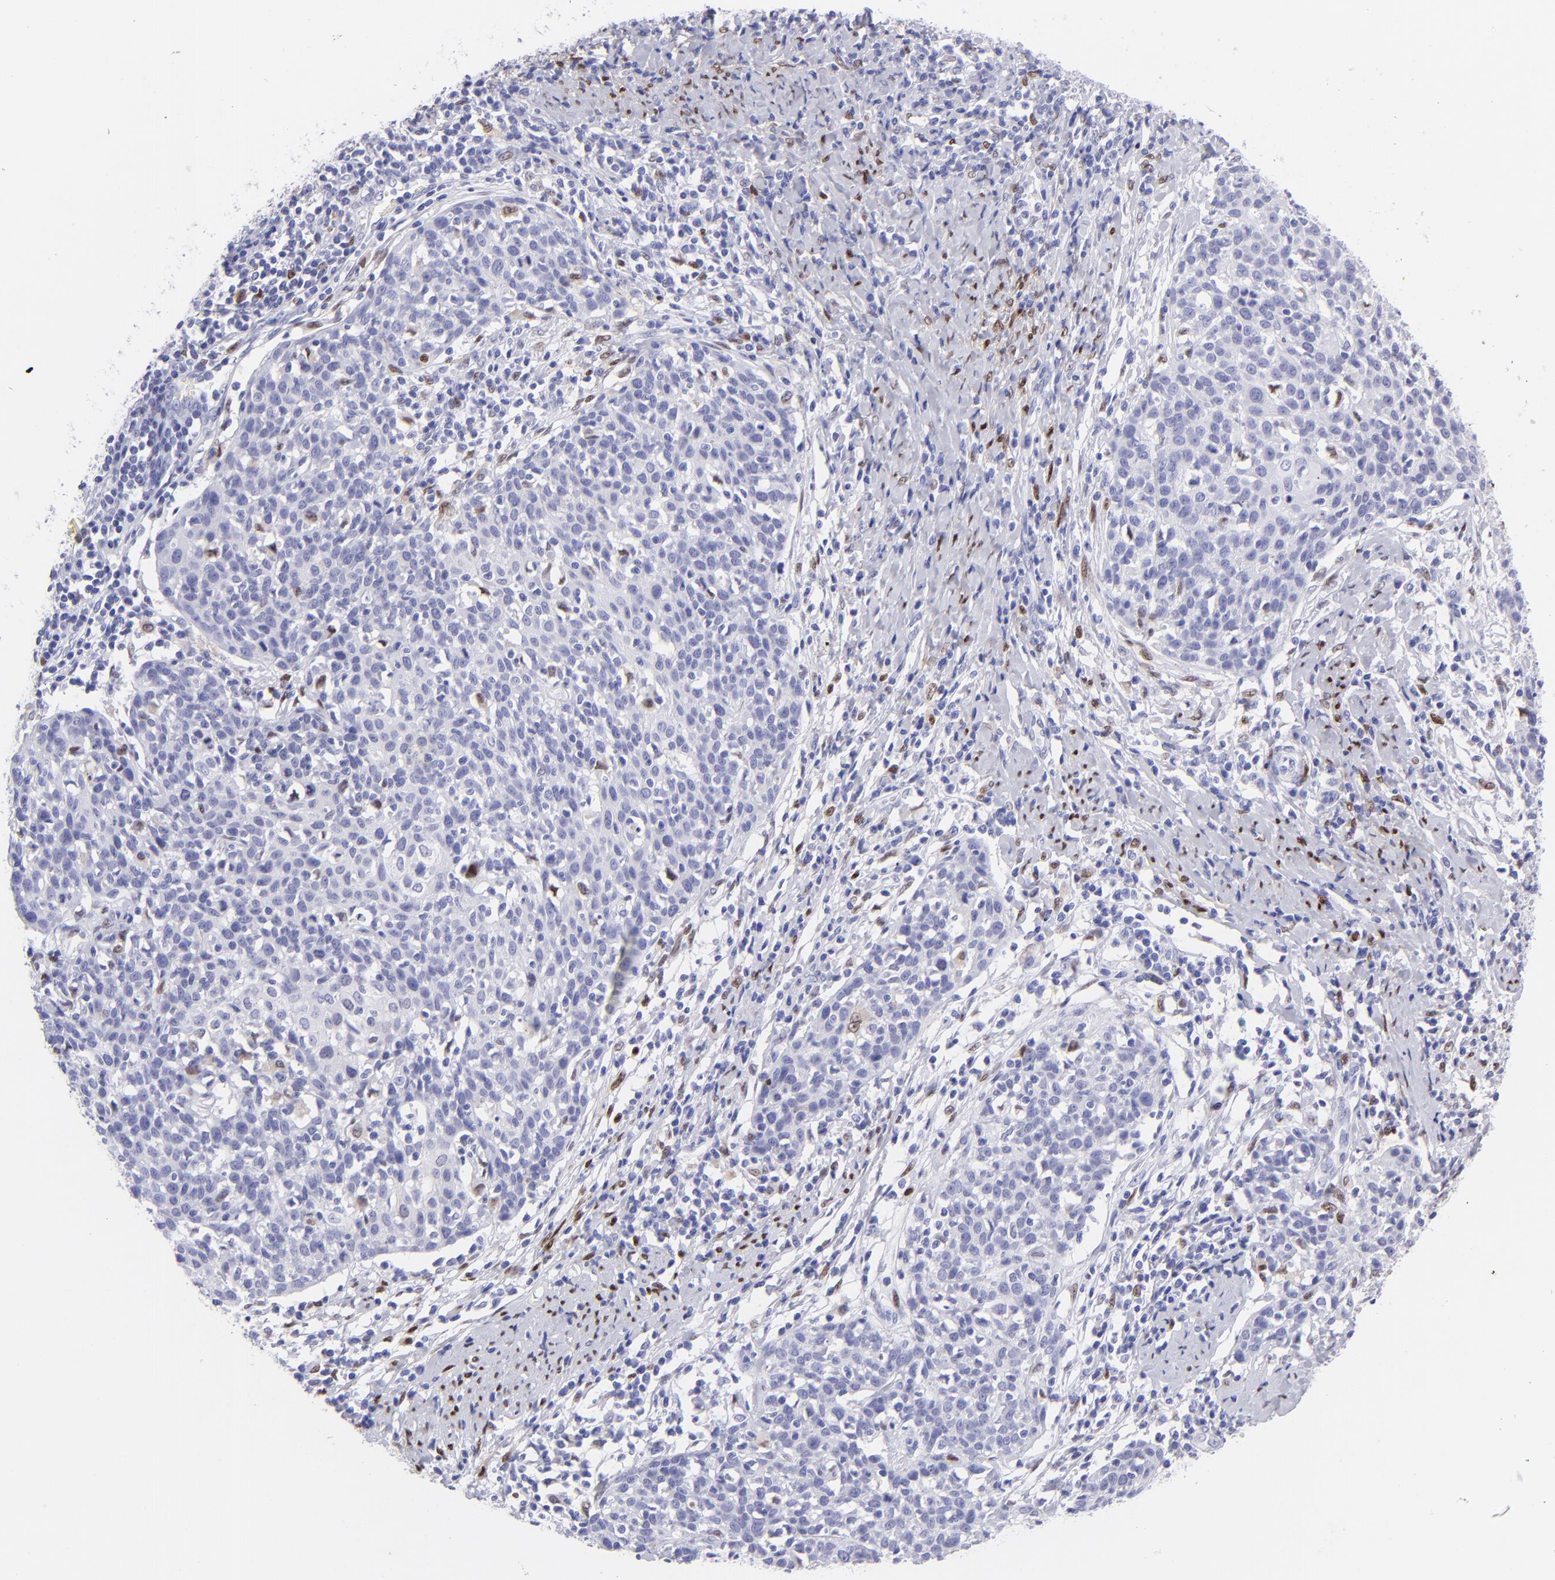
{"staining": {"intensity": "negative", "quantity": "none", "location": "none"}, "tissue": "cervical cancer", "cell_type": "Tumor cells", "image_type": "cancer", "snomed": [{"axis": "morphology", "description": "Squamous cell carcinoma, NOS"}, {"axis": "topography", "description": "Cervix"}], "caption": "Immunohistochemical staining of cervical cancer (squamous cell carcinoma) reveals no significant positivity in tumor cells. The staining is performed using DAB (3,3'-diaminobenzidine) brown chromogen with nuclei counter-stained in using hematoxylin.", "gene": "MITF", "patient": {"sex": "female", "age": 38}}